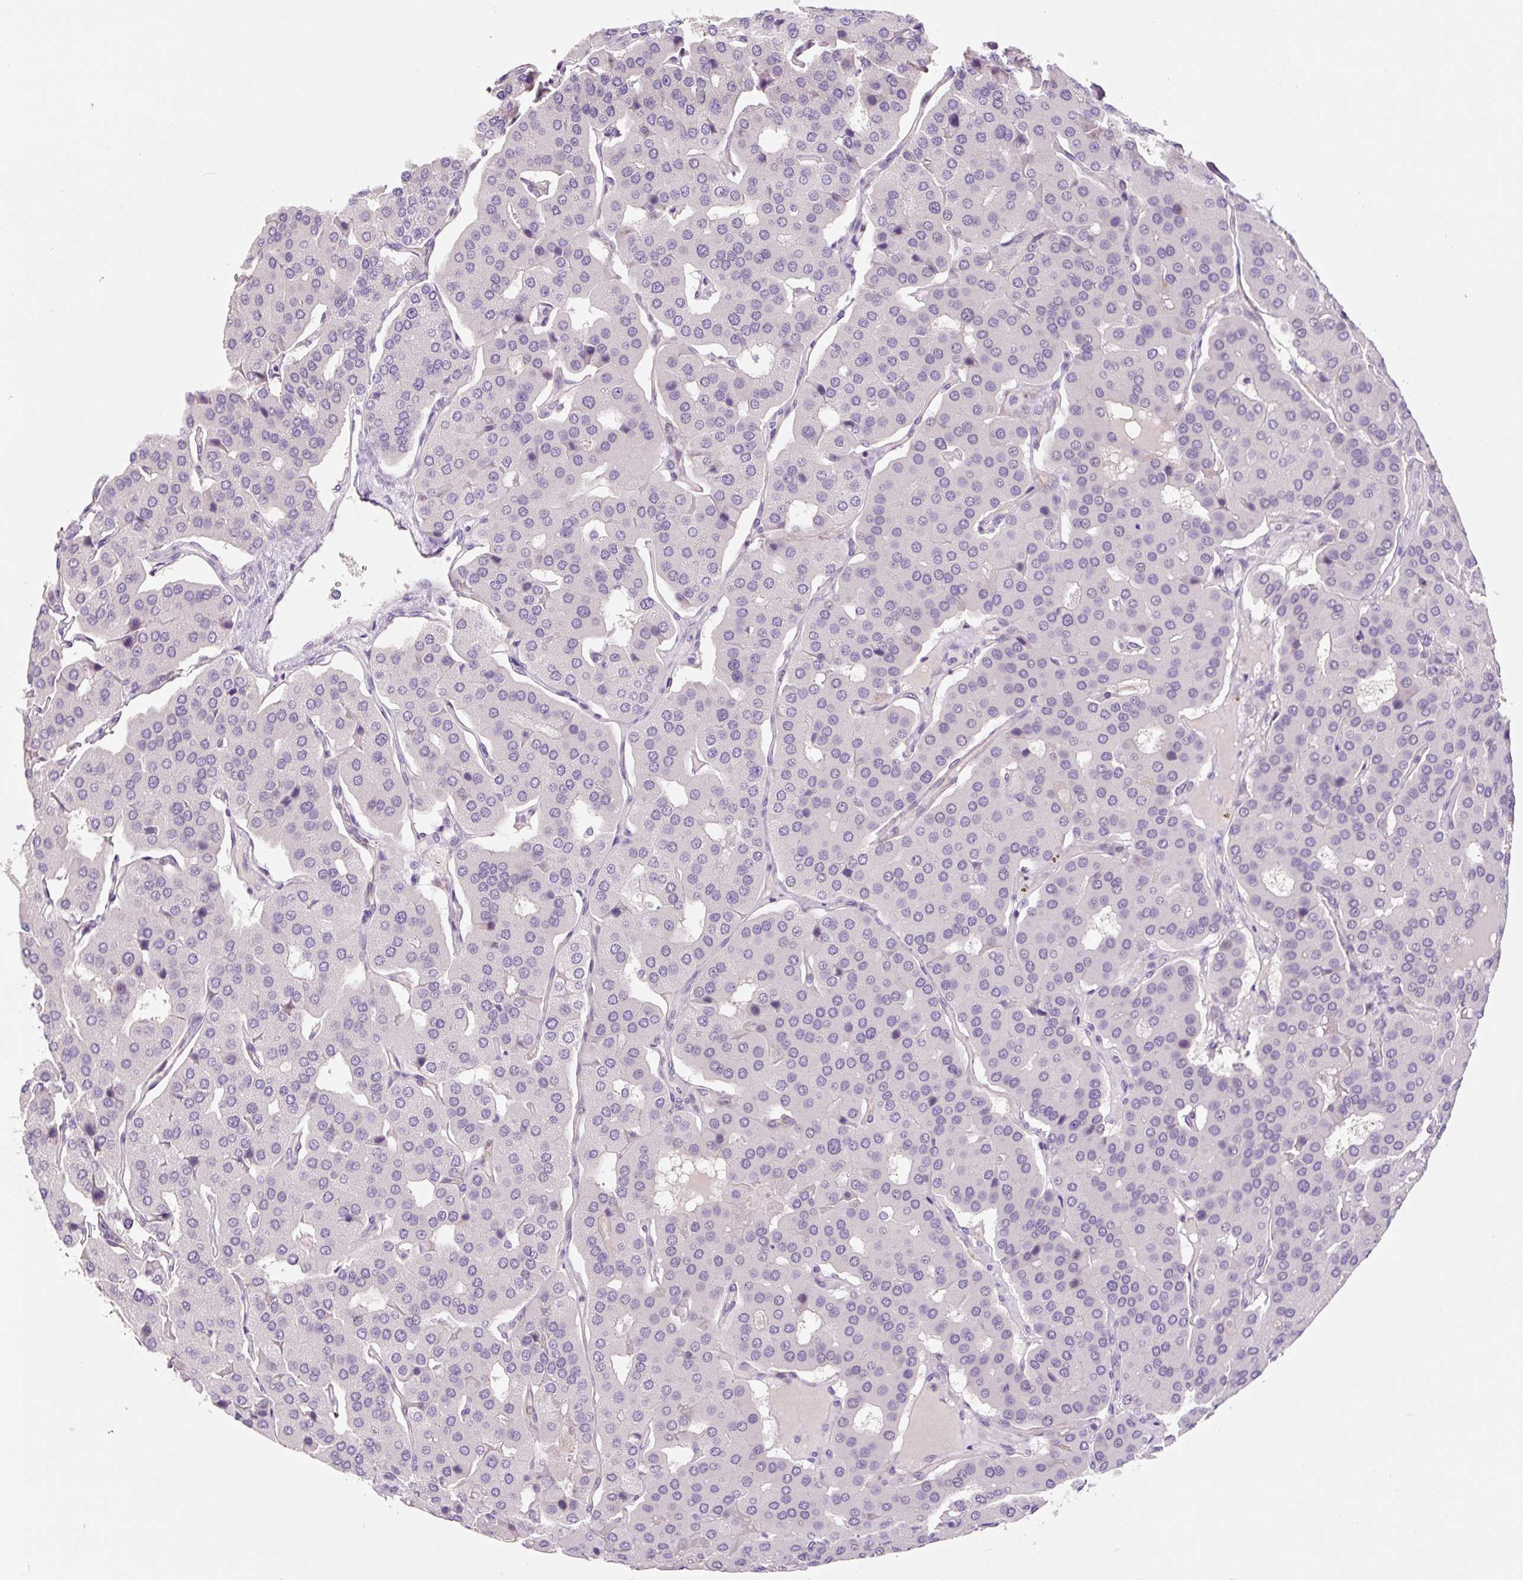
{"staining": {"intensity": "negative", "quantity": "none", "location": "none"}, "tissue": "parathyroid gland", "cell_type": "Glandular cells", "image_type": "normal", "snomed": [{"axis": "morphology", "description": "Normal tissue, NOS"}, {"axis": "morphology", "description": "Adenoma, NOS"}, {"axis": "topography", "description": "Parathyroid gland"}], "caption": "Immunohistochemistry (IHC) histopathology image of unremarkable parathyroid gland: parathyroid gland stained with DAB reveals no significant protein staining in glandular cells.", "gene": "CCL25", "patient": {"sex": "female", "age": 86}}